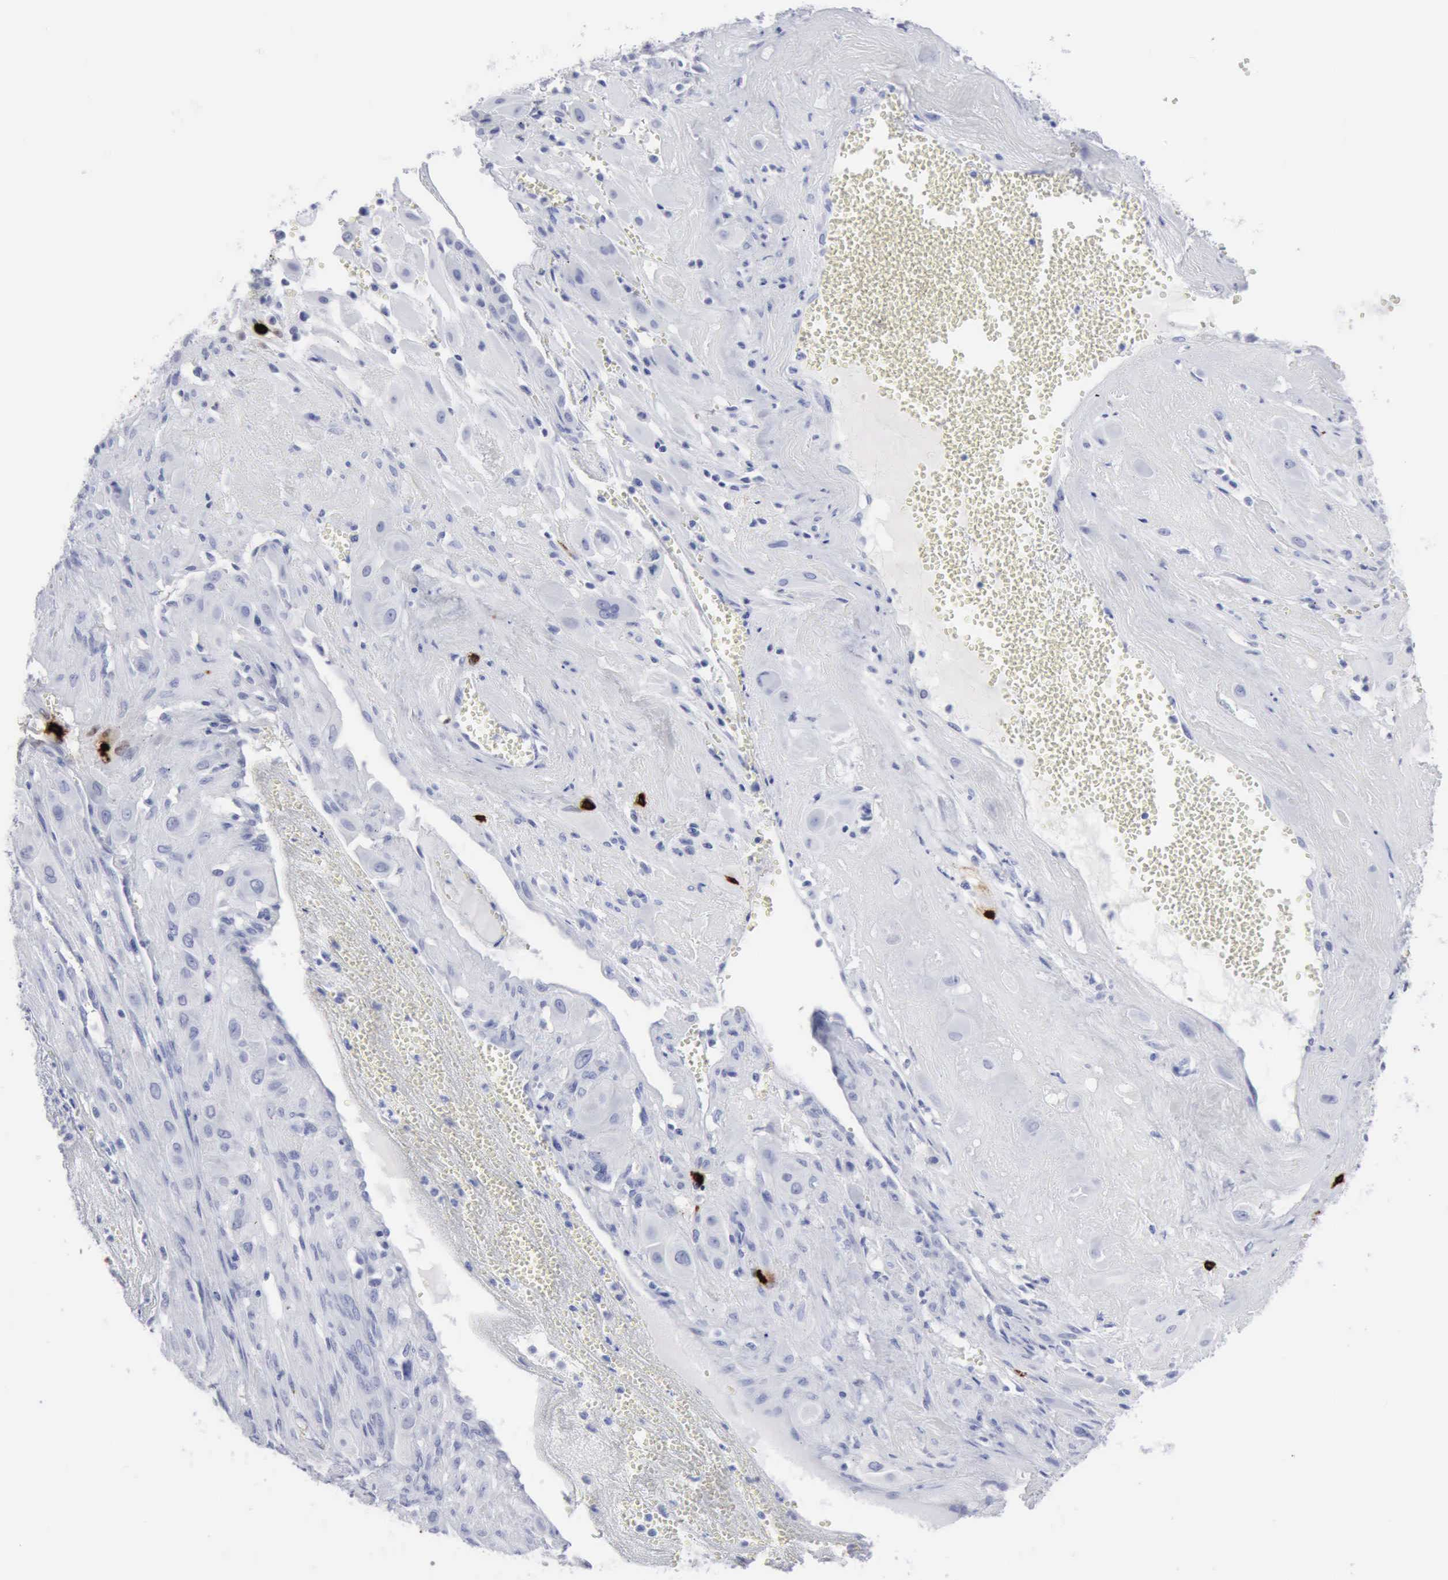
{"staining": {"intensity": "negative", "quantity": "none", "location": "none"}, "tissue": "cervical cancer", "cell_type": "Tumor cells", "image_type": "cancer", "snomed": [{"axis": "morphology", "description": "Squamous cell carcinoma, NOS"}, {"axis": "topography", "description": "Cervix"}], "caption": "This histopathology image is of cervical cancer (squamous cell carcinoma) stained with immunohistochemistry to label a protein in brown with the nuclei are counter-stained blue. There is no staining in tumor cells.", "gene": "CMA1", "patient": {"sex": "female", "age": 34}}